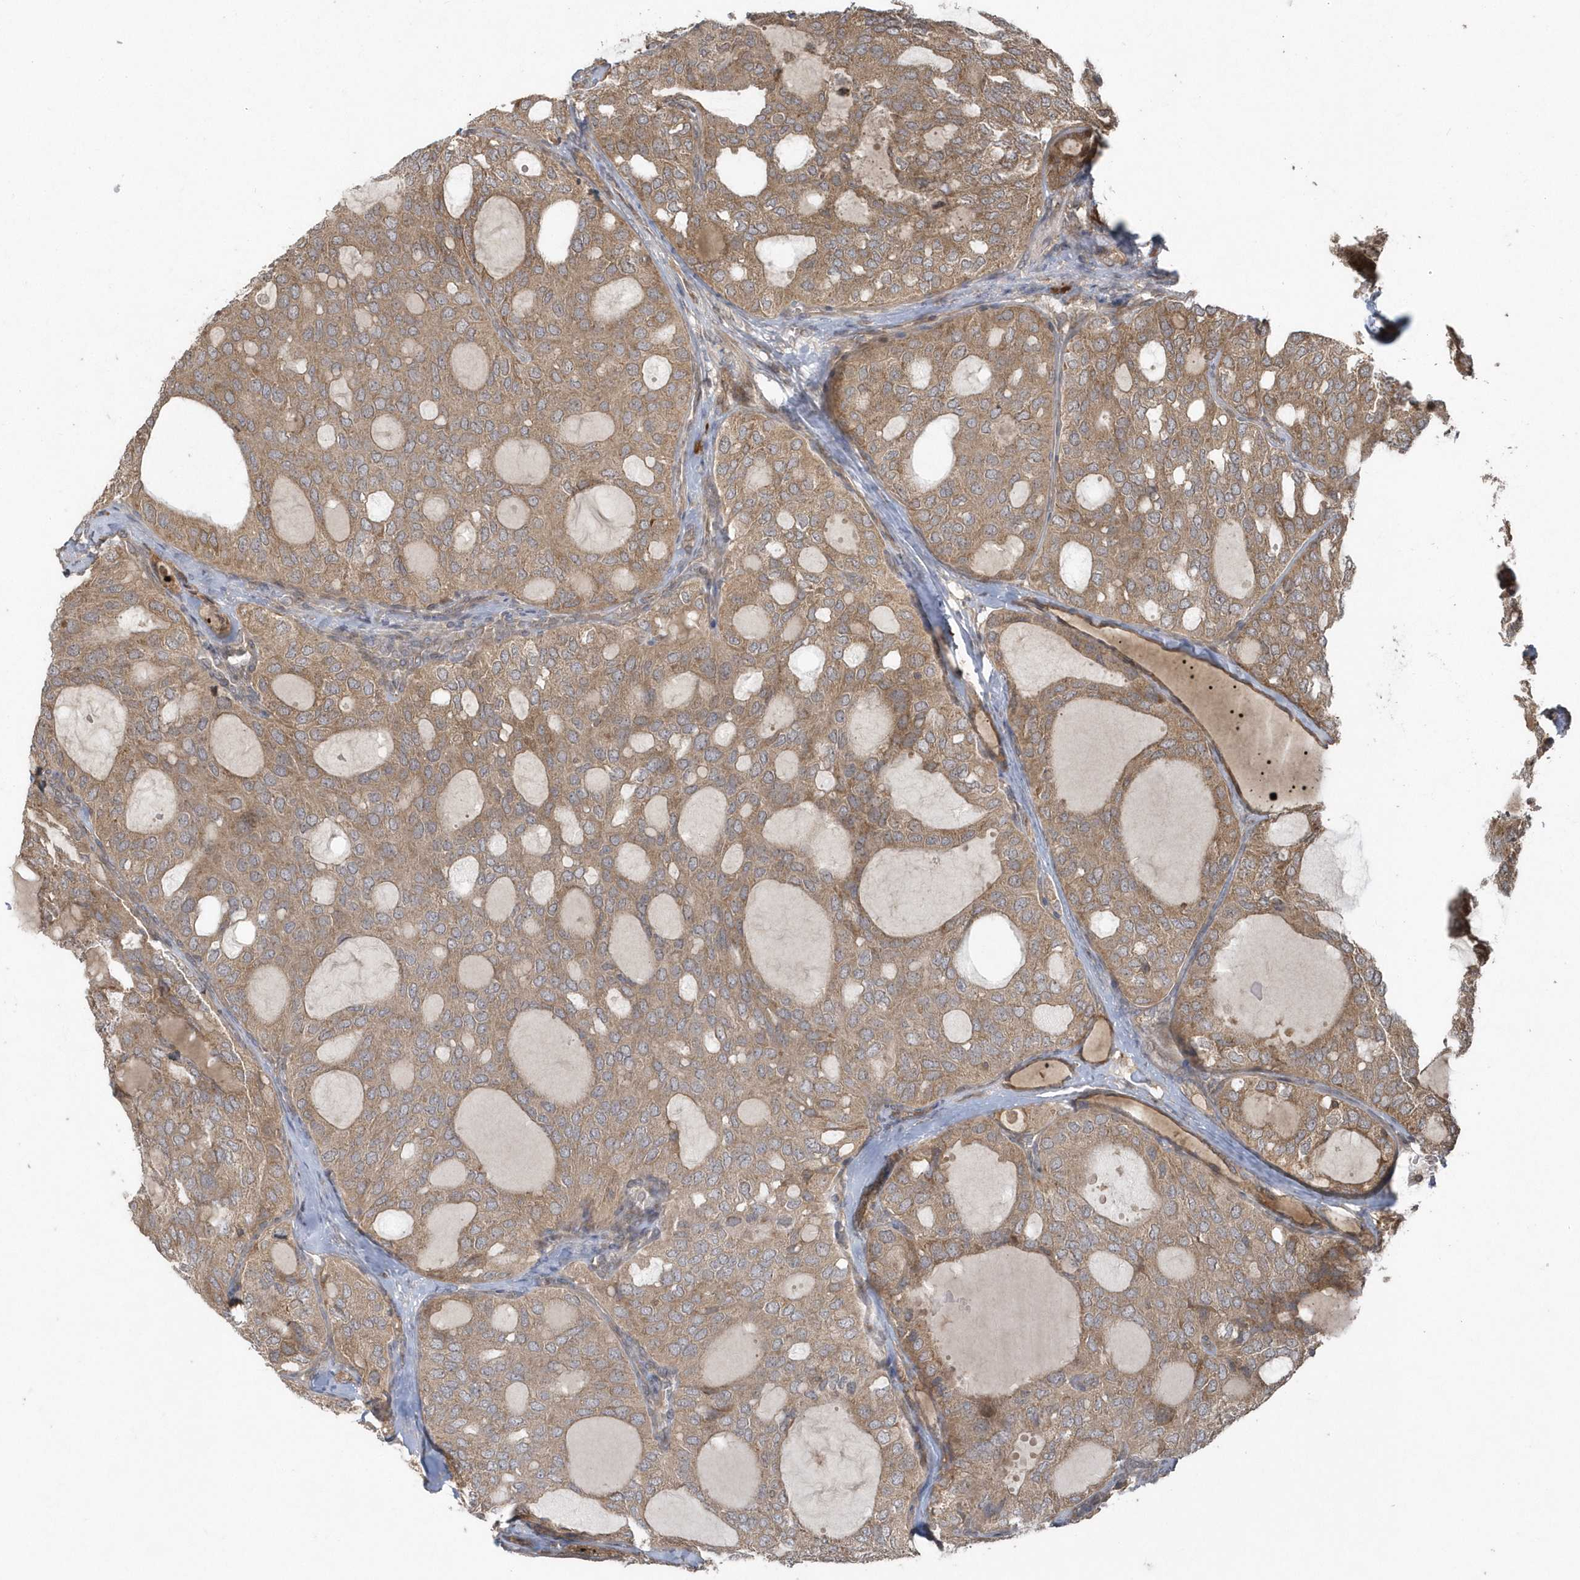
{"staining": {"intensity": "weak", "quantity": ">75%", "location": "cytoplasmic/membranous"}, "tissue": "thyroid cancer", "cell_type": "Tumor cells", "image_type": "cancer", "snomed": [{"axis": "morphology", "description": "Follicular adenoma carcinoma, NOS"}, {"axis": "topography", "description": "Thyroid gland"}], "caption": "Human thyroid follicular adenoma carcinoma stained with a brown dye shows weak cytoplasmic/membranous positive staining in about >75% of tumor cells.", "gene": "HERPUD1", "patient": {"sex": "male", "age": 75}}